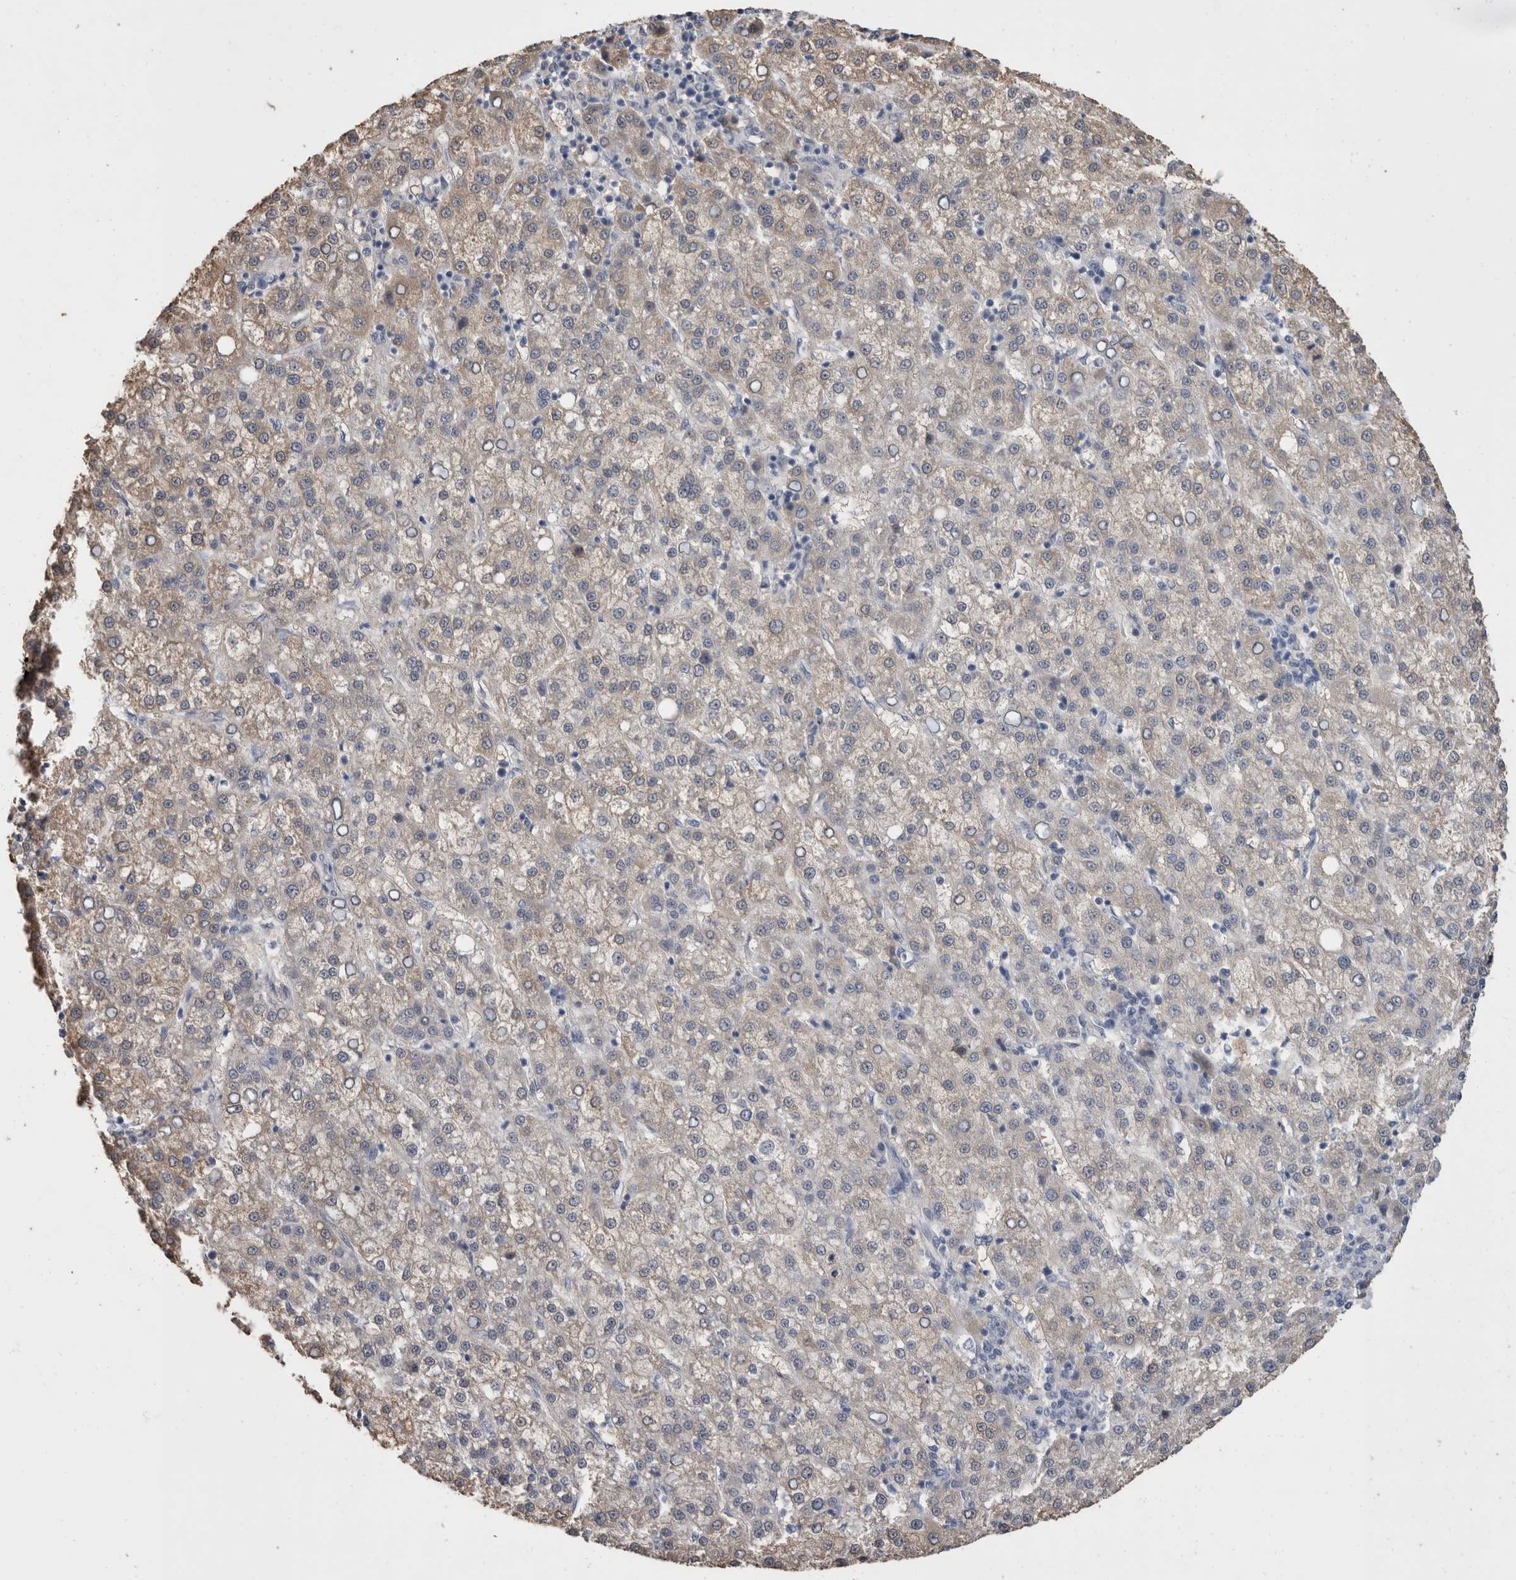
{"staining": {"intensity": "weak", "quantity": "<25%", "location": "cytoplasmic/membranous"}, "tissue": "liver cancer", "cell_type": "Tumor cells", "image_type": "cancer", "snomed": [{"axis": "morphology", "description": "Carcinoma, Hepatocellular, NOS"}, {"axis": "topography", "description": "Liver"}], "caption": "DAB (3,3'-diaminobenzidine) immunohistochemical staining of hepatocellular carcinoma (liver) displays no significant expression in tumor cells. (DAB IHC, high magnification).", "gene": "FHOD3", "patient": {"sex": "female", "age": 58}}